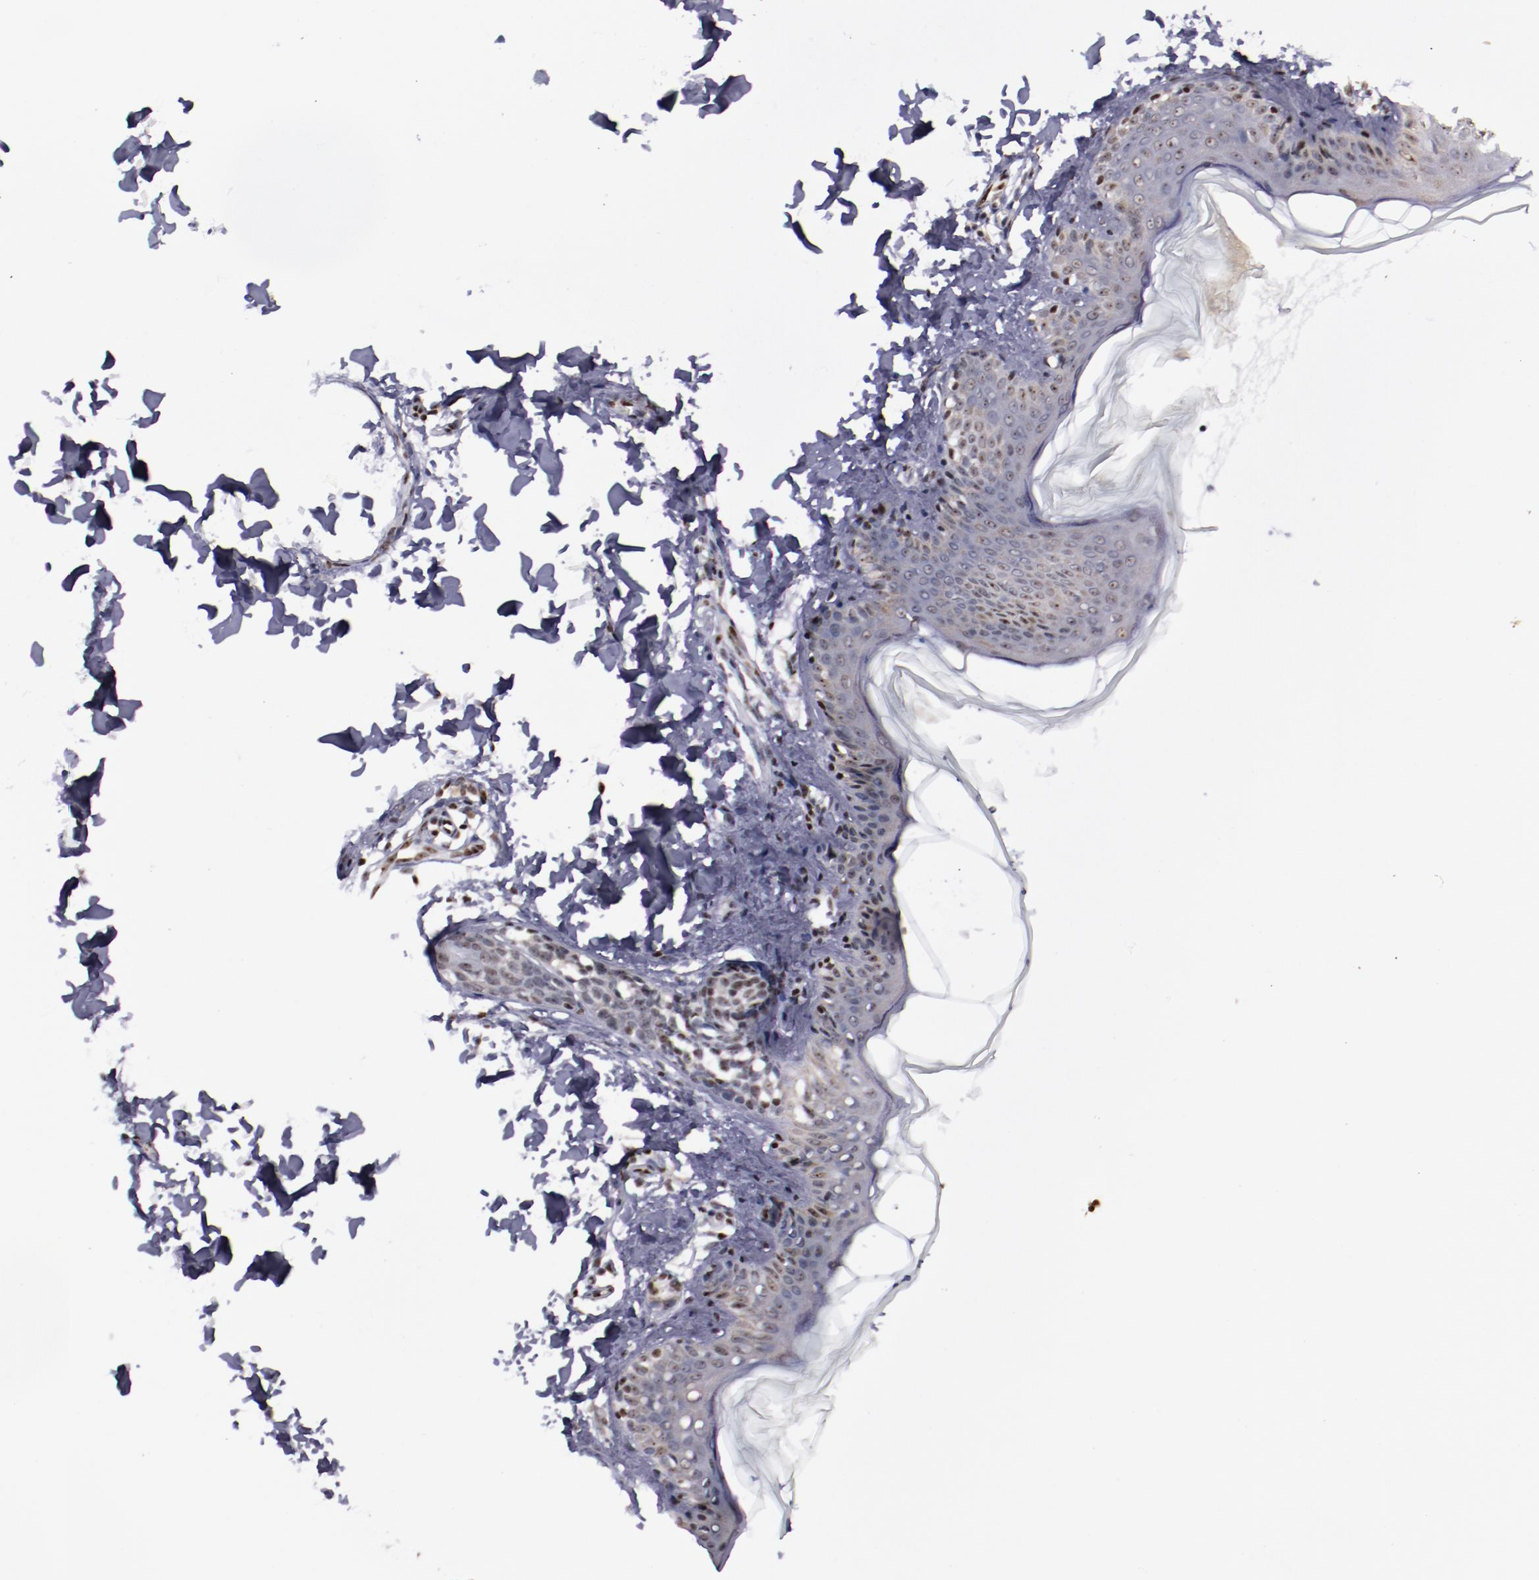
{"staining": {"intensity": "moderate", "quantity": ">75%", "location": "nuclear"}, "tissue": "skin", "cell_type": "Fibroblasts", "image_type": "normal", "snomed": [{"axis": "morphology", "description": "Normal tissue, NOS"}, {"axis": "topography", "description": "Skin"}], "caption": "A medium amount of moderate nuclear positivity is appreciated in approximately >75% of fibroblasts in unremarkable skin. (IHC, brightfield microscopy, high magnification).", "gene": "DDX24", "patient": {"sex": "female", "age": 4}}